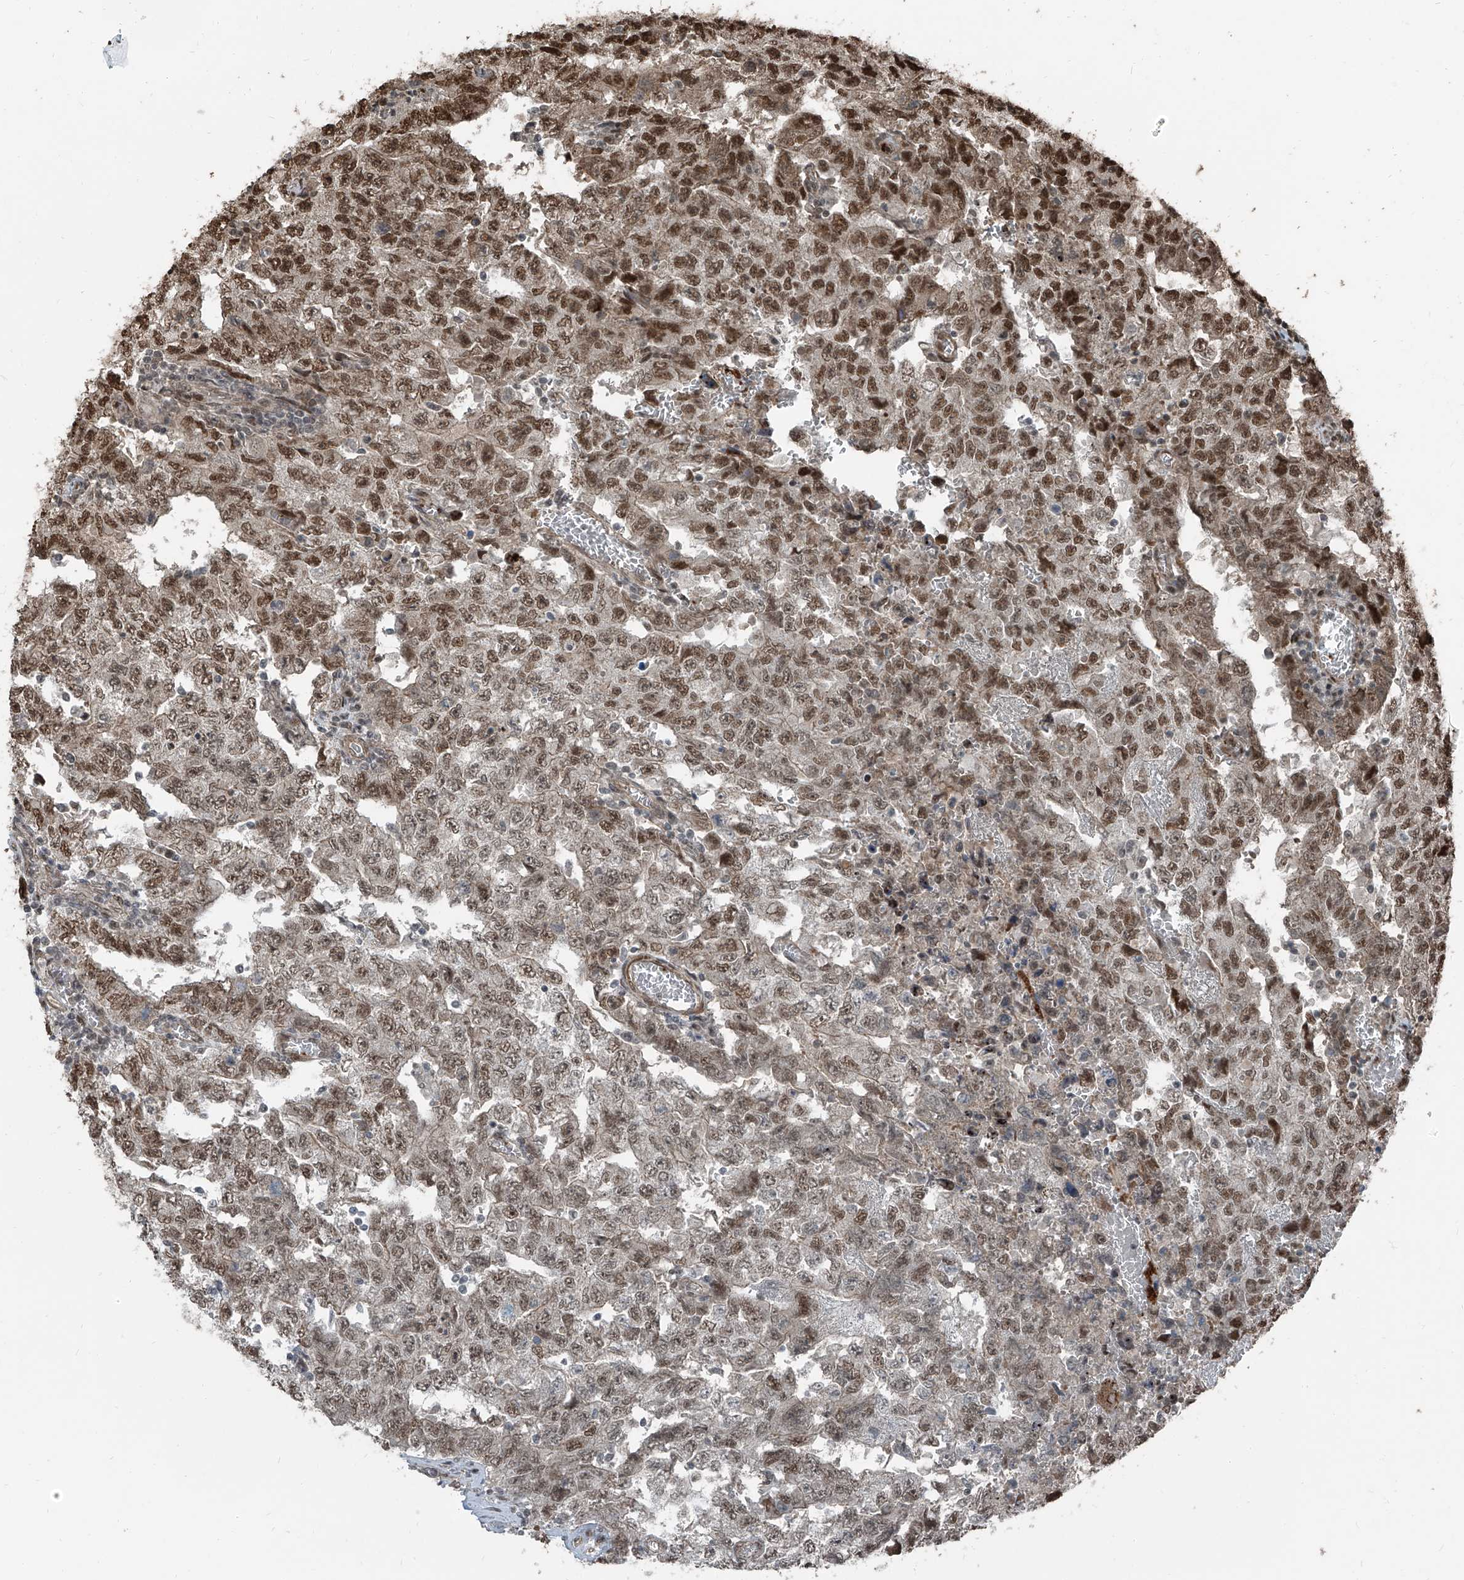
{"staining": {"intensity": "moderate", "quantity": ">75%", "location": "nuclear"}, "tissue": "testis cancer", "cell_type": "Tumor cells", "image_type": "cancer", "snomed": [{"axis": "morphology", "description": "Carcinoma, Embryonal, NOS"}, {"axis": "topography", "description": "Testis"}], "caption": "Immunohistochemistry staining of testis embryonal carcinoma, which reveals medium levels of moderate nuclear expression in approximately >75% of tumor cells indicating moderate nuclear protein expression. The staining was performed using DAB (brown) for protein detection and nuclei were counterstained in hematoxylin (blue).", "gene": "ZNF570", "patient": {"sex": "male", "age": 26}}